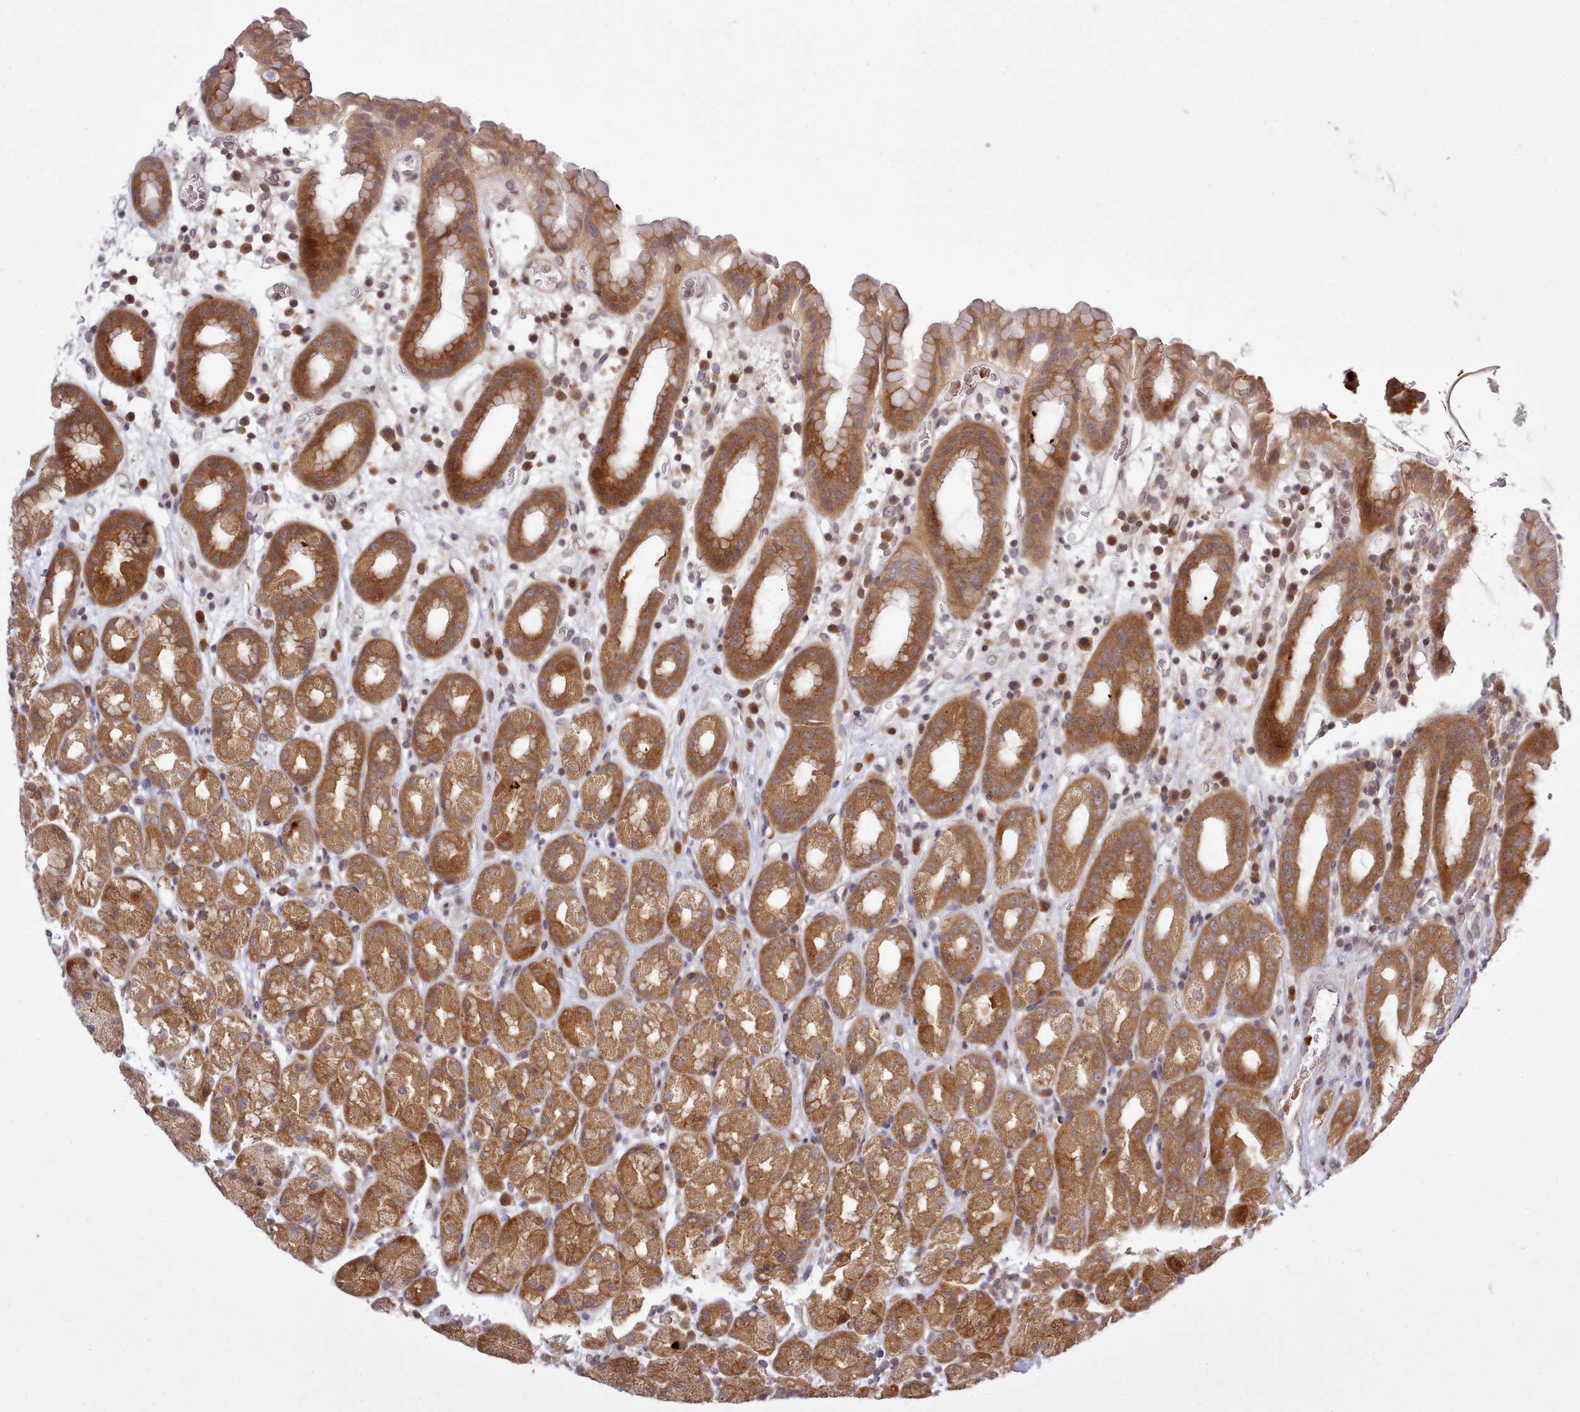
{"staining": {"intensity": "moderate", "quantity": ">75%", "location": "cytoplasmic/membranous,nuclear"}, "tissue": "stomach", "cell_type": "Glandular cells", "image_type": "normal", "snomed": [{"axis": "morphology", "description": "Normal tissue, NOS"}, {"axis": "topography", "description": "Stomach, upper"}, {"axis": "topography", "description": "Stomach, lower"}, {"axis": "topography", "description": "Small intestine"}], "caption": "Protein analysis of benign stomach reveals moderate cytoplasmic/membranous,nuclear staining in approximately >75% of glandular cells.", "gene": "UBE2G1", "patient": {"sex": "male", "age": 68}}